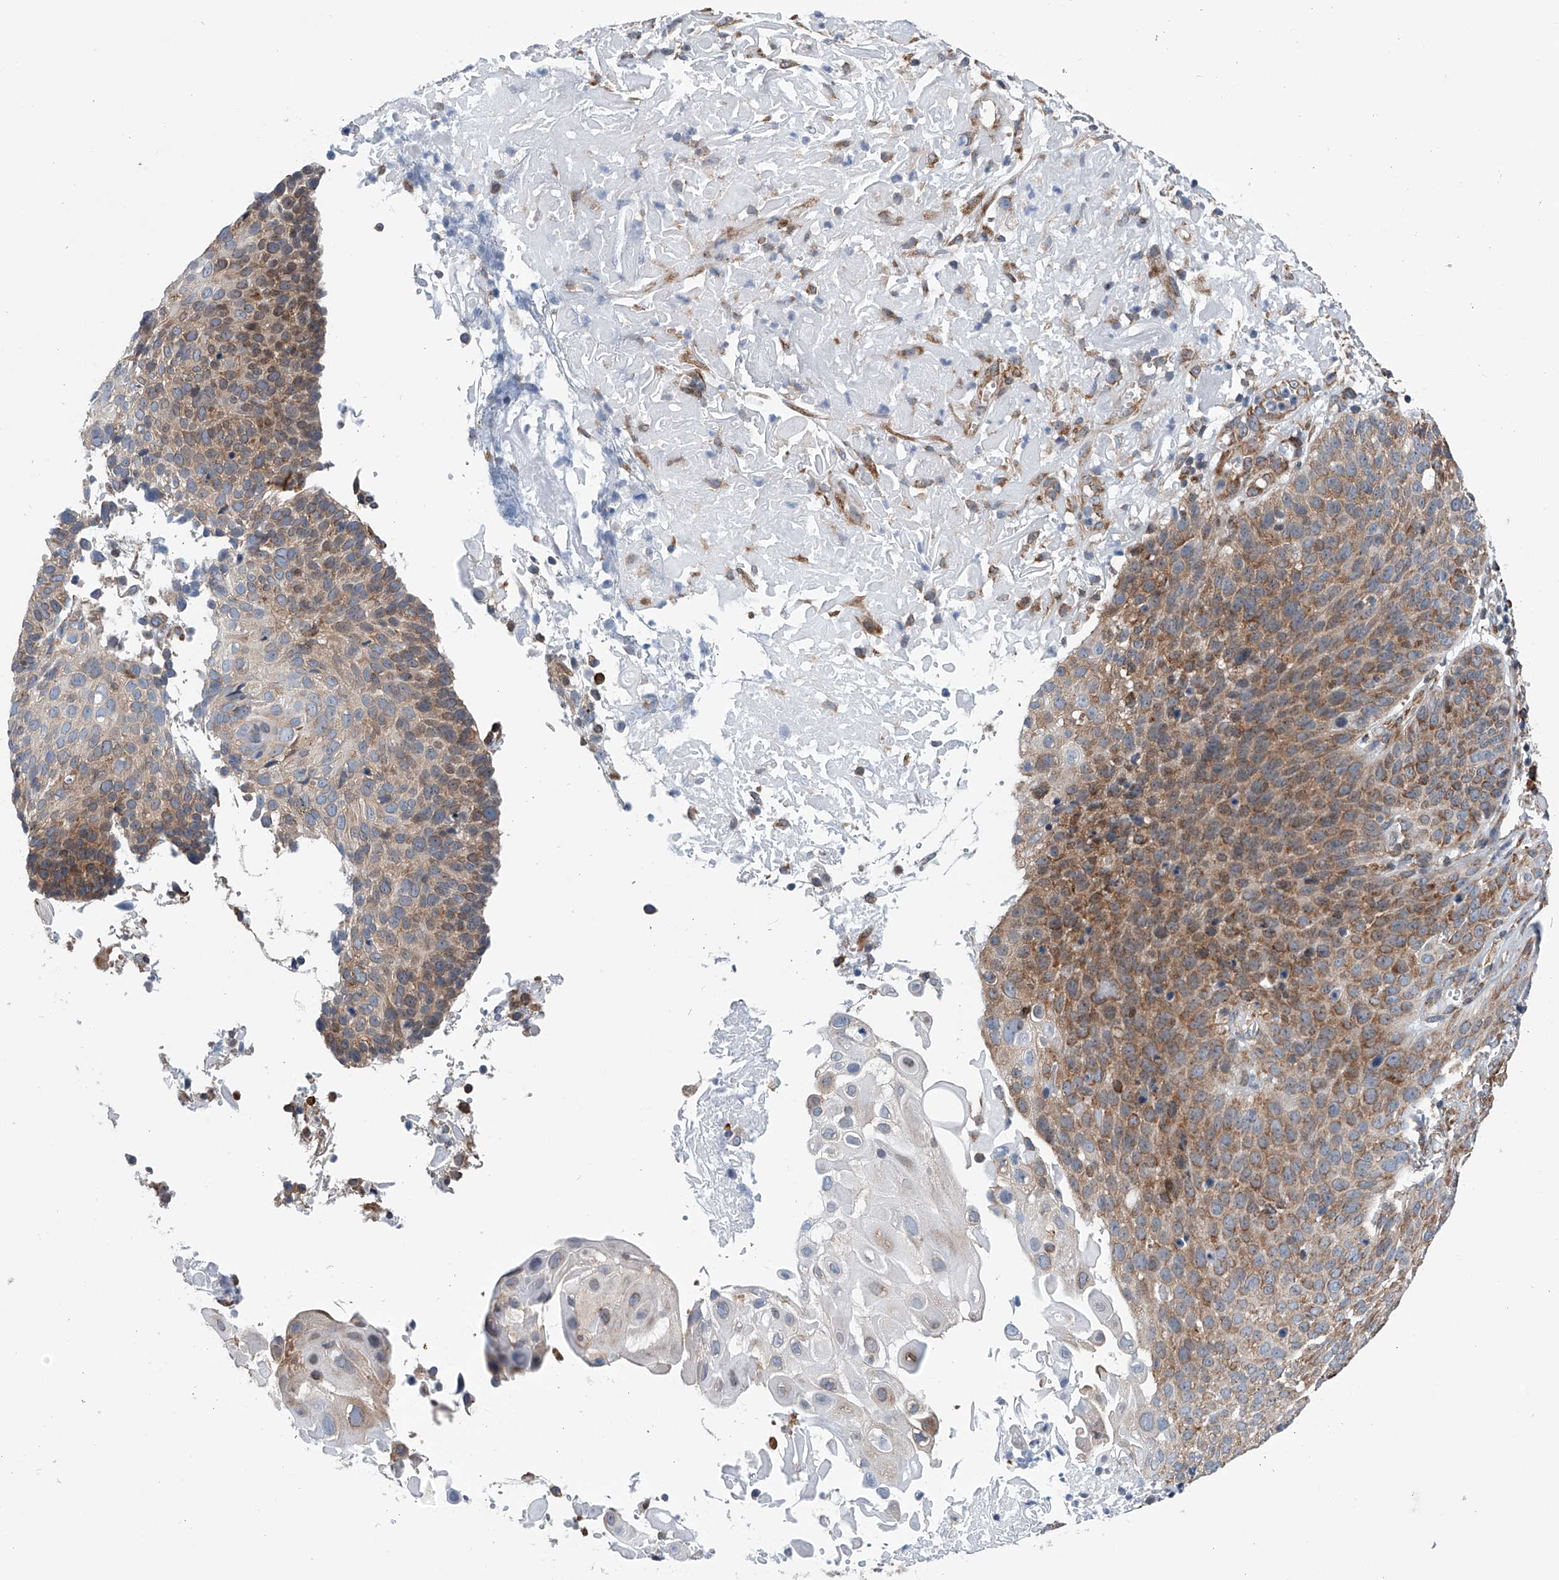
{"staining": {"intensity": "moderate", "quantity": ">75%", "location": "cytoplasmic/membranous"}, "tissue": "cervical cancer", "cell_type": "Tumor cells", "image_type": "cancer", "snomed": [{"axis": "morphology", "description": "Squamous cell carcinoma, NOS"}, {"axis": "topography", "description": "Cervix"}], "caption": "Immunohistochemical staining of human cervical cancer (squamous cell carcinoma) demonstrates medium levels of moderate cytoplasmic/membranous positivity in about >75% of tumor cells.", "gene": "RPL26L1", "patient": {"sex": "female", "age": 74}}